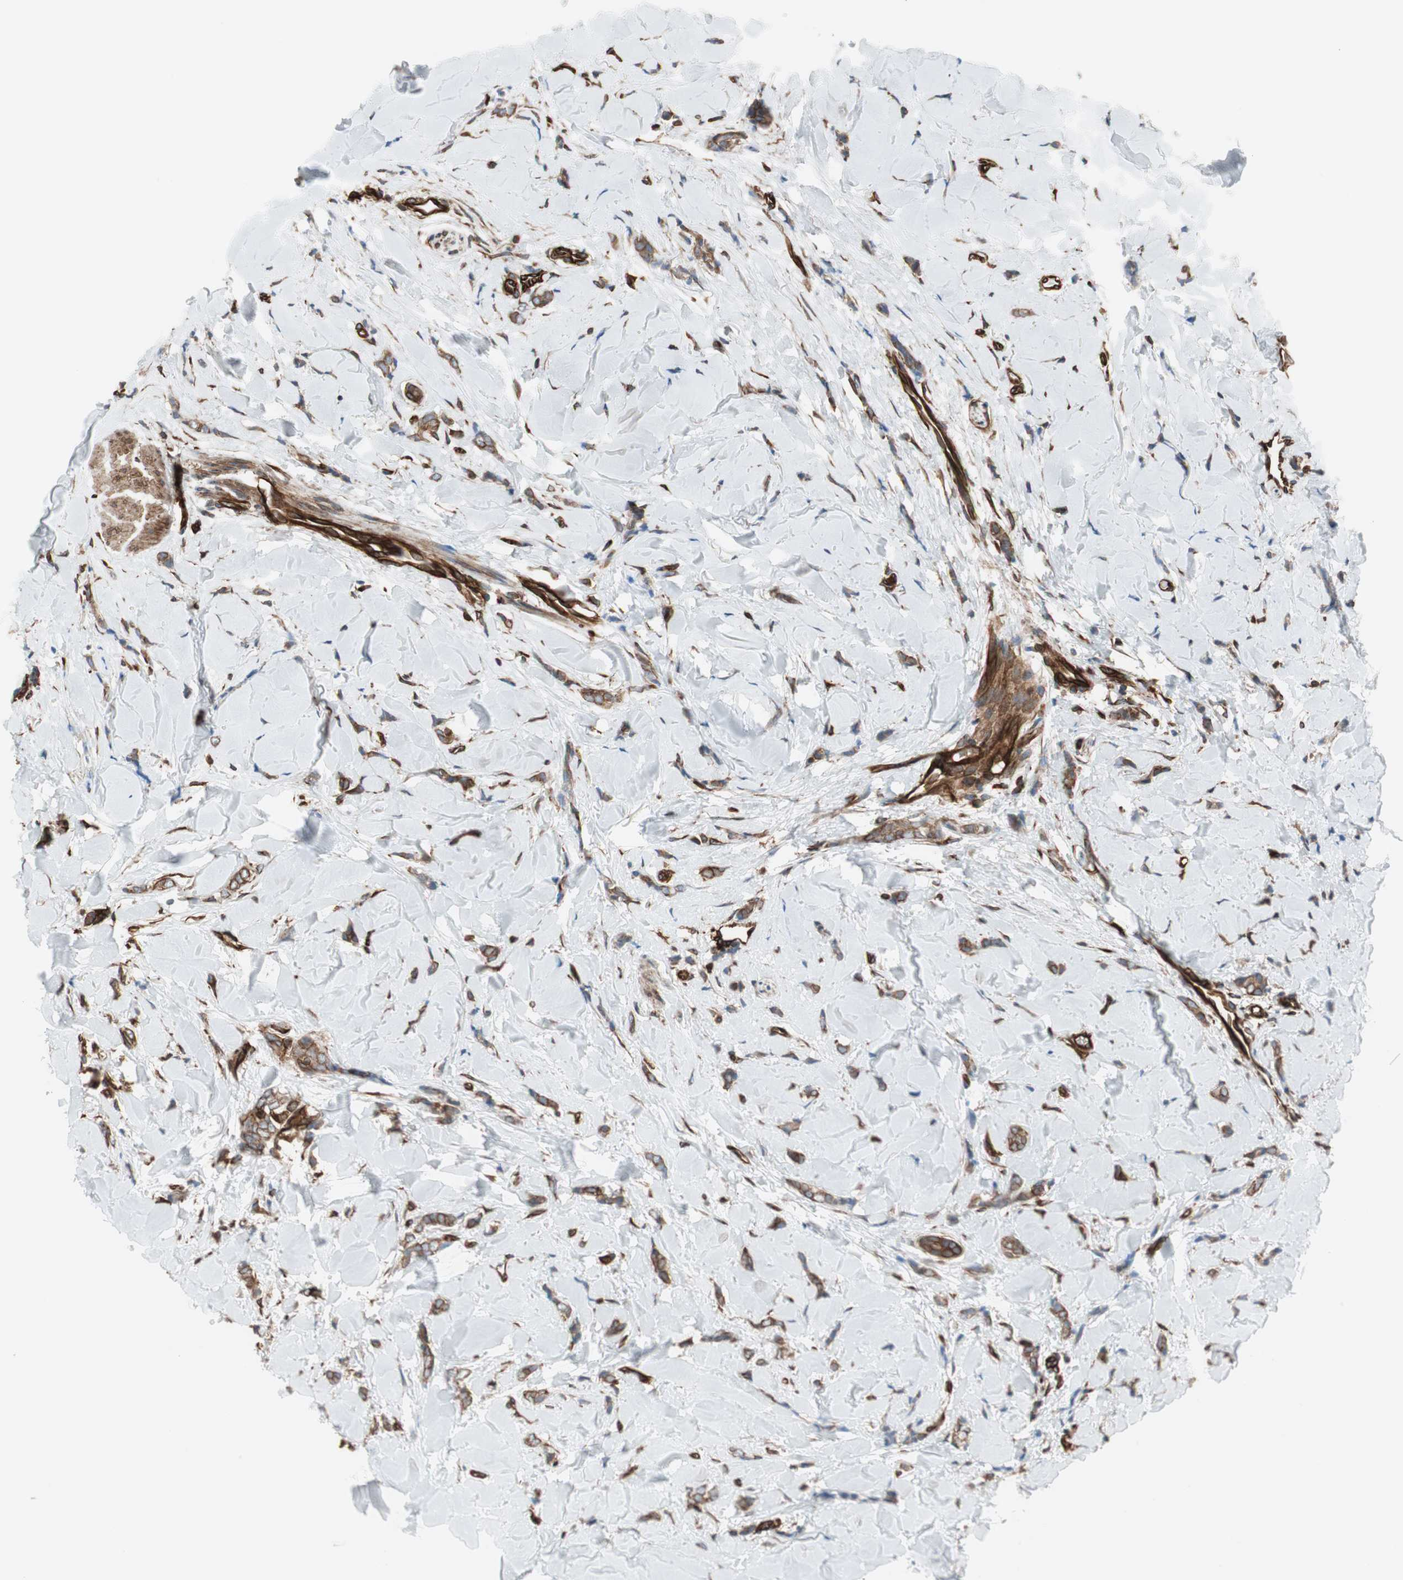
{"staining": {"intensity": "strong", "quantity": ">75%", "location": "cytoplasmic/membranous"}, "tissue": "breast cancer", "cell_type": "Tumor cells", "image_type": "cancer", "snomed": [{"axis": "morphology", "description": "Lobular carcinoma"}, {"axis": "topography", "description": "Skin"}, {"axis": "topography", "description": "Breast"}], "caption": "Breast lobular carcinoma was stained to show a protein in brown. There is high levels of strong cytoplasmic/membranous expression in about >75% of tumor cells. The staining was performed using DAB to visualize the protein expression in brown, while the nuclei were stained in blue with hematoxylin (Magnification: 20x).", "gene": "TCTA", "patient": {"sex": "female", "age": 46}}